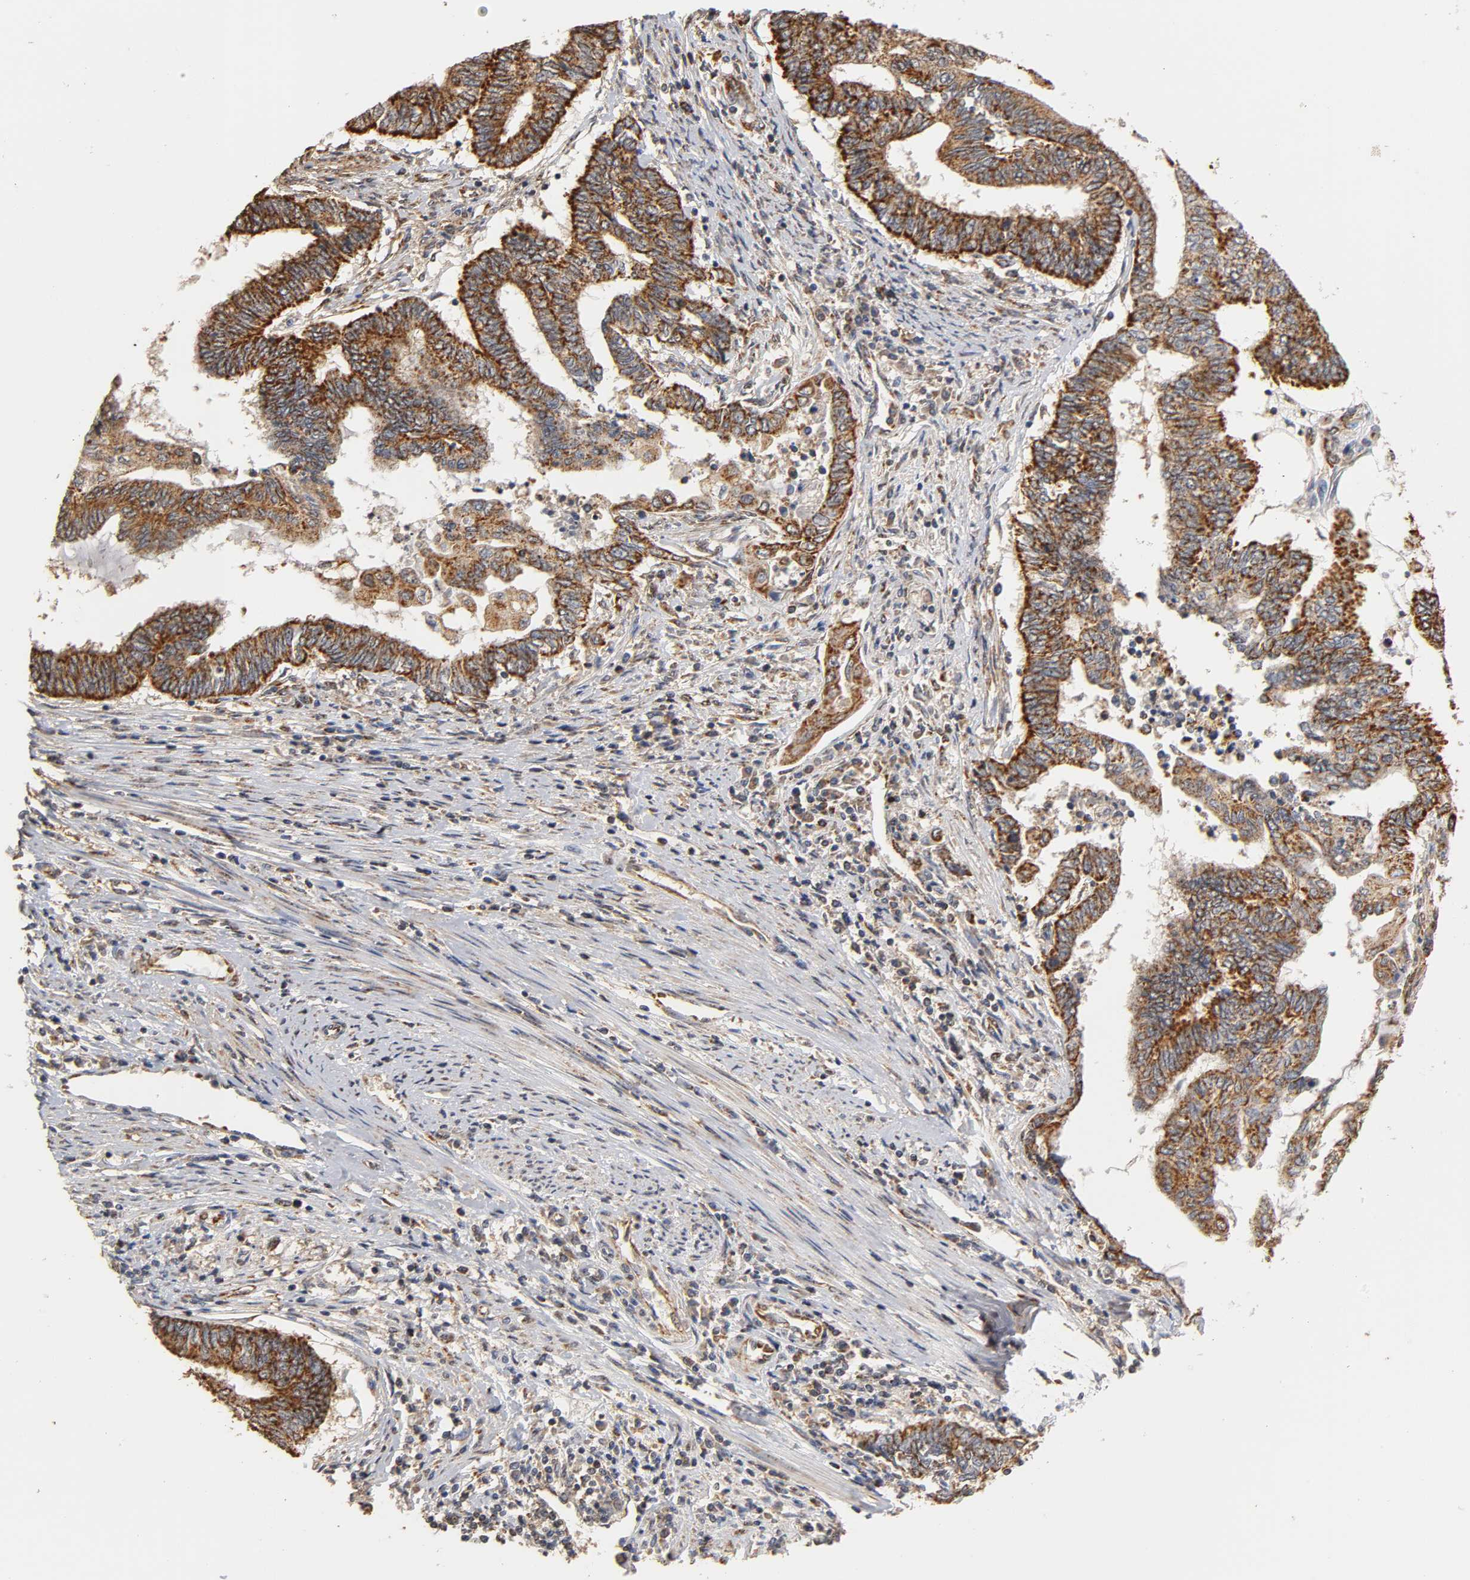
{"staining": {"intensity": "strong", "quantity": ">75%", "location": "cytoplasmic/membranous"}, "tissue": "endometrial cancer", "cell_type": "Tumor cells", "image_type": "cancer", "snomed": [{"axis": "morphology", "description": "Adenocarcinoma, NOS"}, {"axis": "topography", "description": "Uterus"}, {"axis": "topography", "description": "Endometrium"}], "caption": "Brown immunohistochemical staining in adenocarcinoma (endometrial) reveals strong cytoplasmic/membranous positivity in approximately >75% of tumor cells.", "gene": "PKN1", "patient": {"sex": "female", "age": 70}}